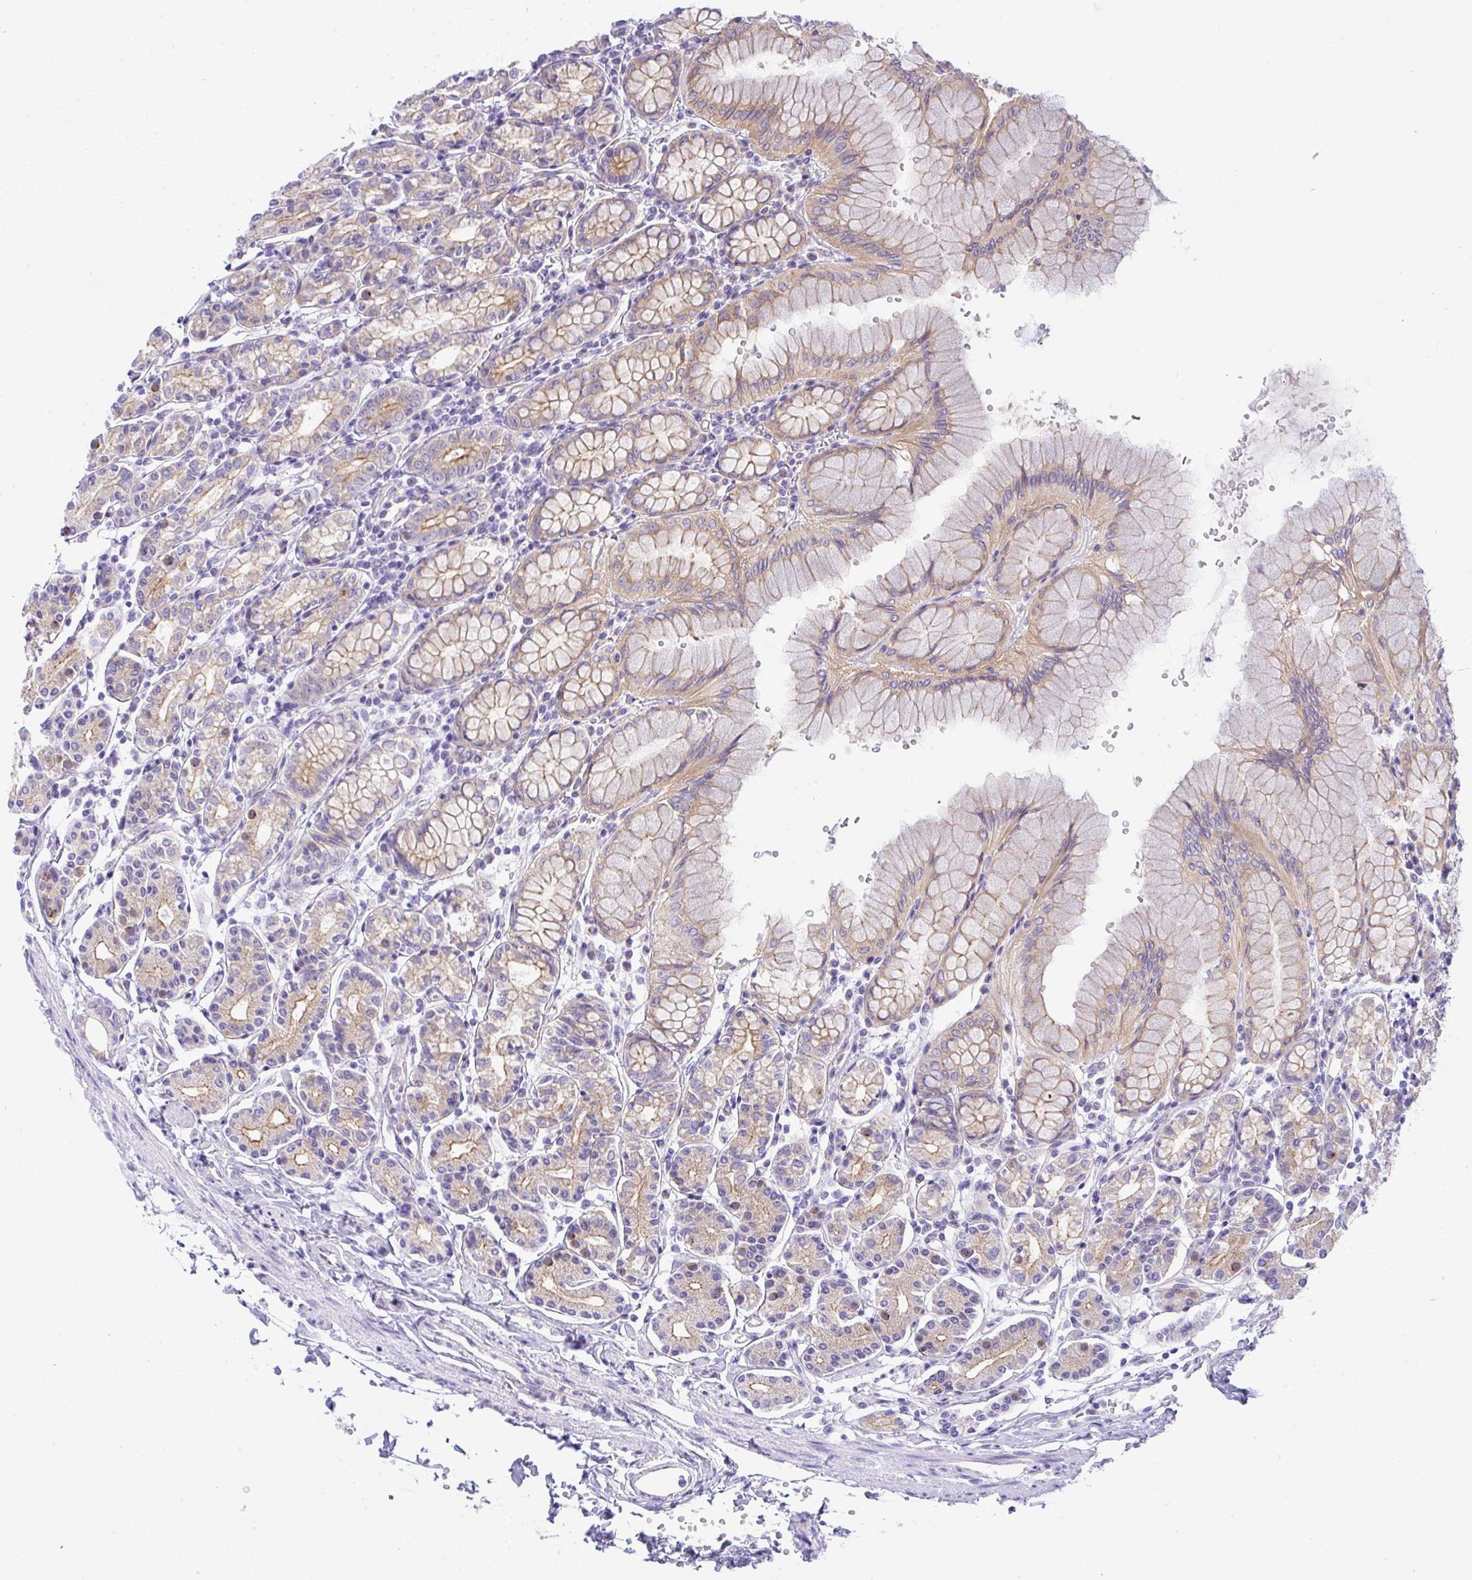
{"staining": {"intensity": "moderate", "quantity": "25%-75%", "location": "cytoplasmic/membranous"}, "tissue": "stomach", "cell_type": "Glandular cells", "image_type": "normal", "snomed": [{"axis": "morphology", "description": "Normal tissue, NOS"}, {"axis": "topography", "description": "Stomach"}], "caption": "Moderate cytoplasmic/membranous expression is identified in approximately 25%-75% of glandular cells in benign stomach. The staining was performed using DAB to visualize the protein expression in brown, while the nuclei were stained in blue with hematoxylin (Magnification: 20x).", "gene": "FAM177A1", "patient": {"sex": "female", "age": 62}}